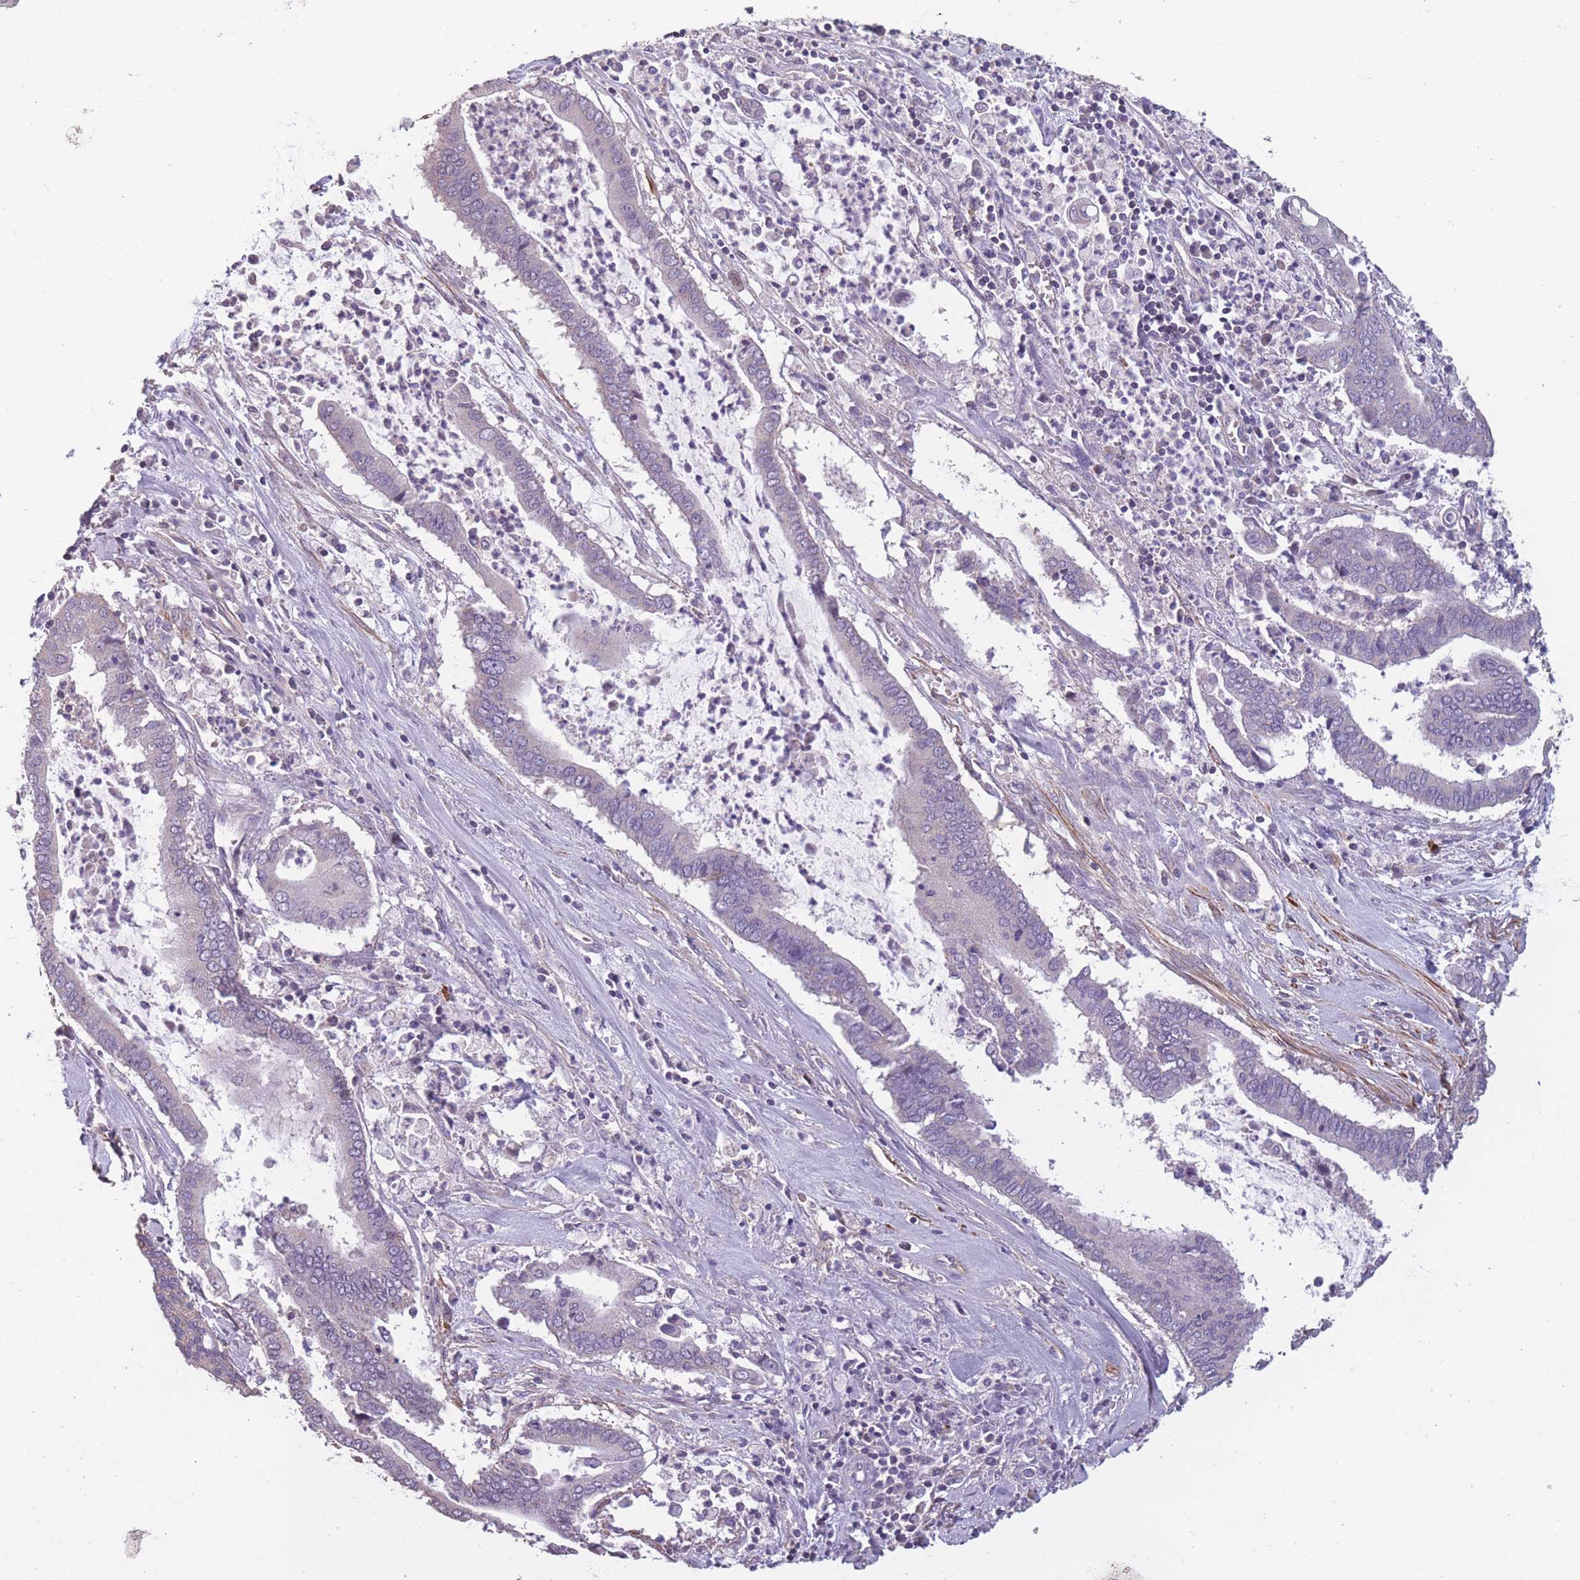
{"staining": {"intensity": "negative", "quantity": "none", "location": "none"}, "tissue": "cervical cancer", "cell_type": "Tumor cells", "image_type": "cancer", "snomed": [{"axis": "morphology", "description": "Adenocarcinoma, NOS"}, {"axis": "topography", "description": "Cervix"}], "caption": "Cervical adenocarcinoma was stained to show a protein in brown. There is no significant expression in tumor cells. (DAB IHC with hematoxylin counter stain).", "gene": "TOMM40L", "patient": {"sex": "female", "age": 44}}